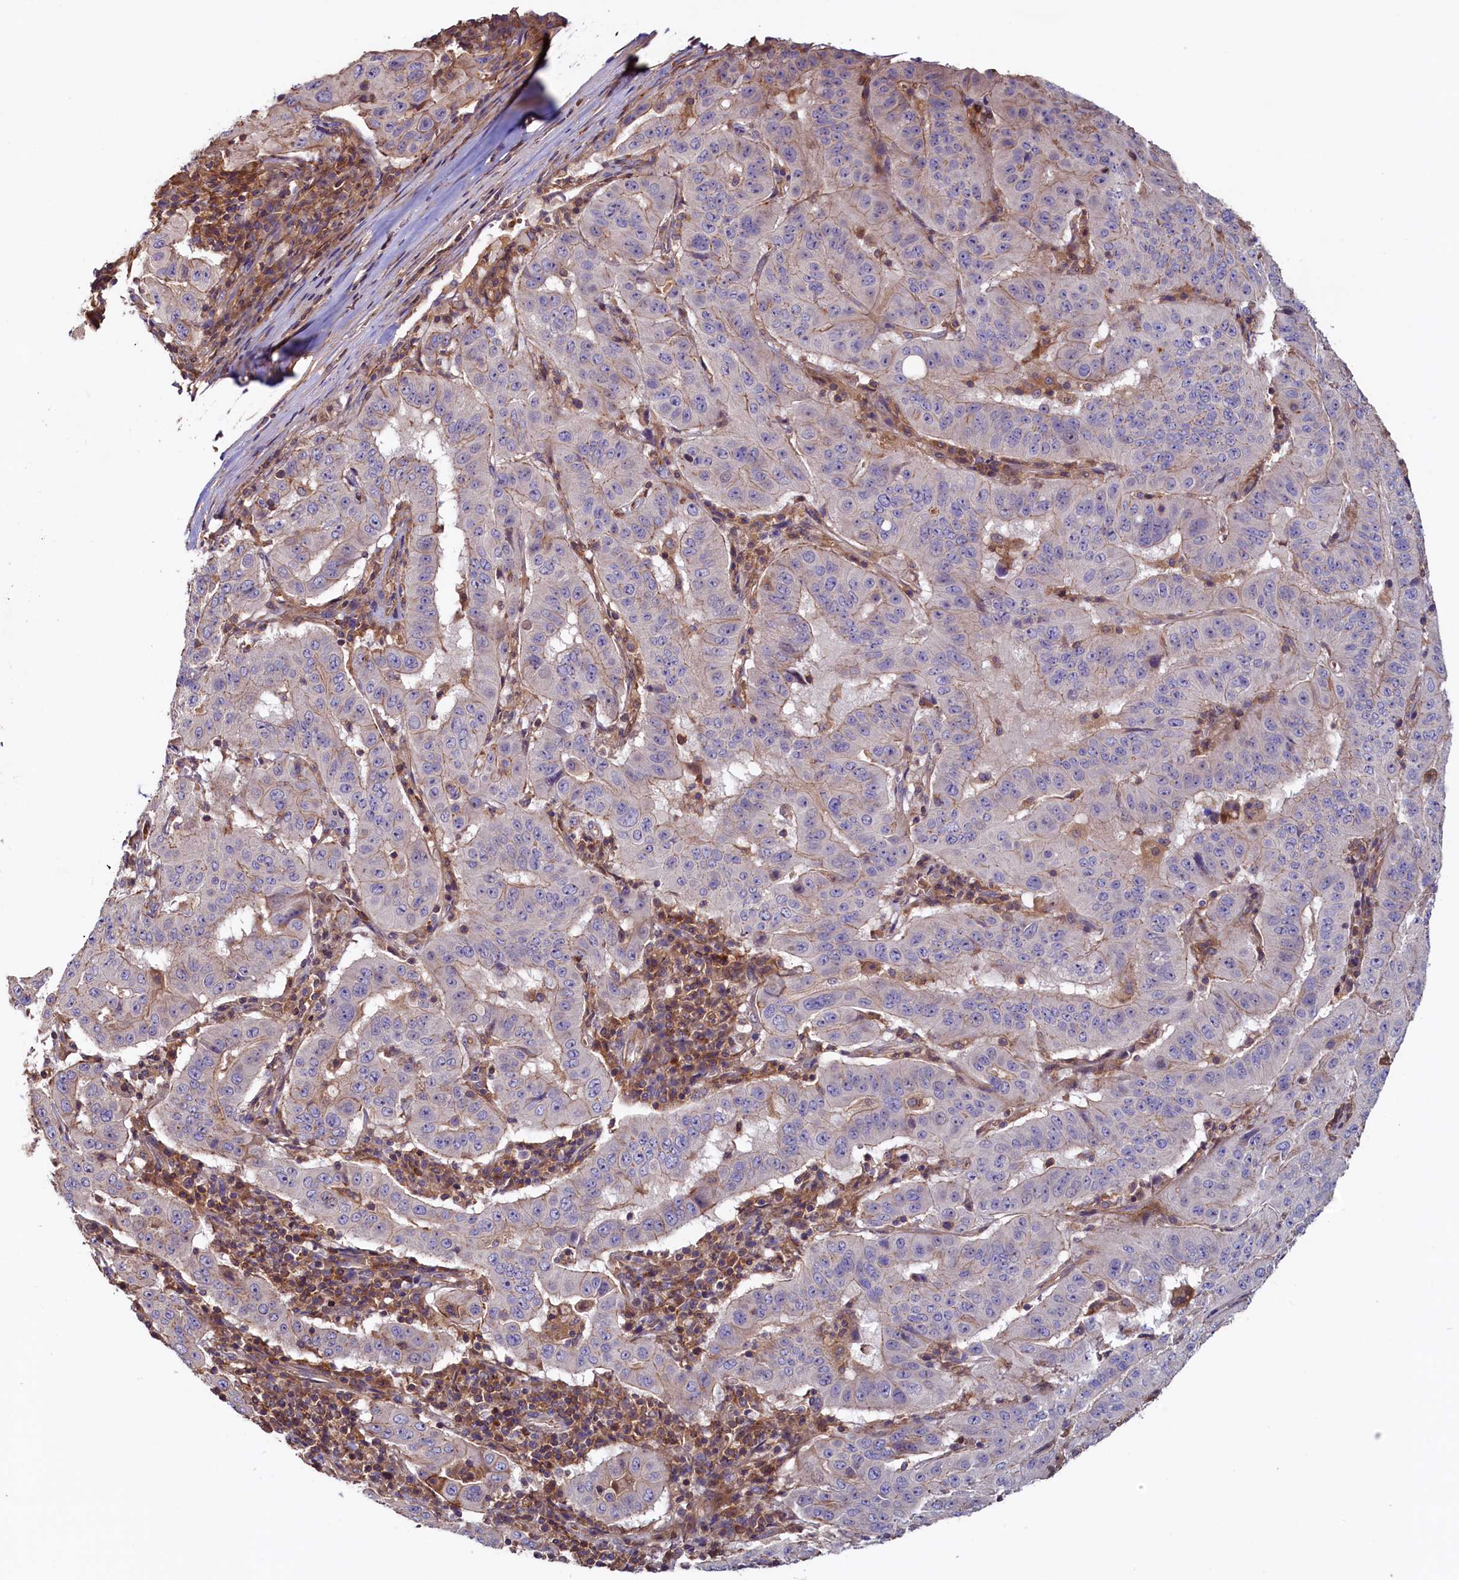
{"staining": {"intensity": "negative", "quantity": "none", "location": "none"}, "tissue": "pancreatic cancer", "cell_type": "Tumor cells", "image_type": "cancer", "snomed": [{"axis": "morphology", "description": "Adenocarcinoma, NOS"}, {"axis": "topography", "description": "Pancreas"}], "caption": "High power microscopy photomicrograph of an immunohistochemistry (IHC) image of pancreatic cancer, revealing no significant positivity in tumor cells.", "gene": "DUOXA1", "patient": {"sex": "male", "age": 63}}